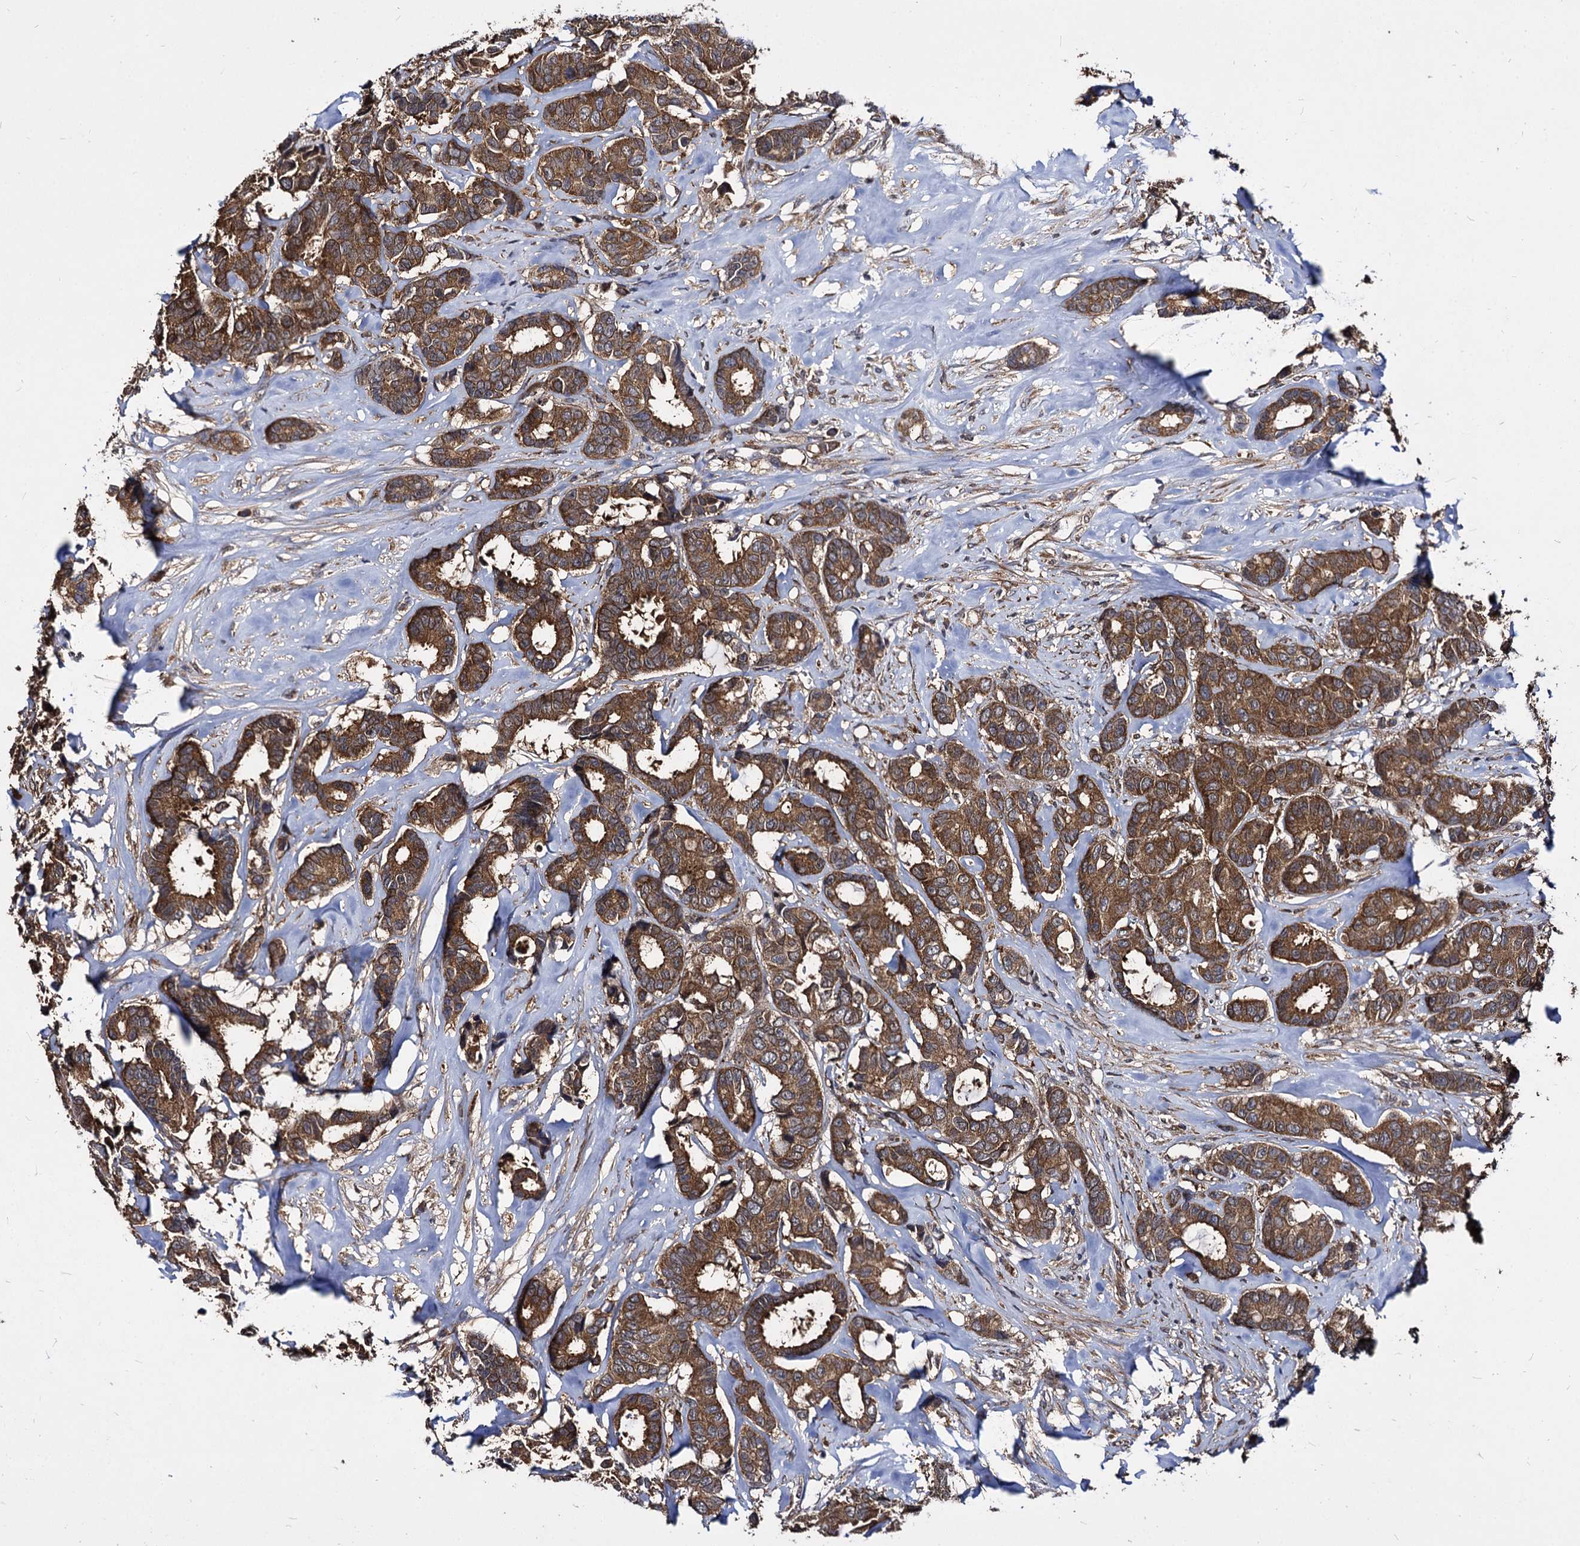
{"staining": {"intensity": "moderate", "quantity": ">75%", "location": "cytoplasmic/membranous"}, "tissue": "breast cancer", "cell_type": "Tumor cells", "image_type": "cancer", "snomed": [{"axis": "morphology", "description": "Duct carcinoma"}, {"axis": "topography", "description": "Breast"}], "caption": "Protein analysis of infiltrating ductal carcinoma (breast) tissue exhibits moderate cytoplasmic/membranous positivity in approximately >75% of tumor cells. Using DAB (3,3'-diaminobenzidine) (brown) and hematoxylin (blue) stains, captured at high magnification using brightfield microscopy.", "gene": "NME1", "patient": {"sex": "female", "age": 87}}